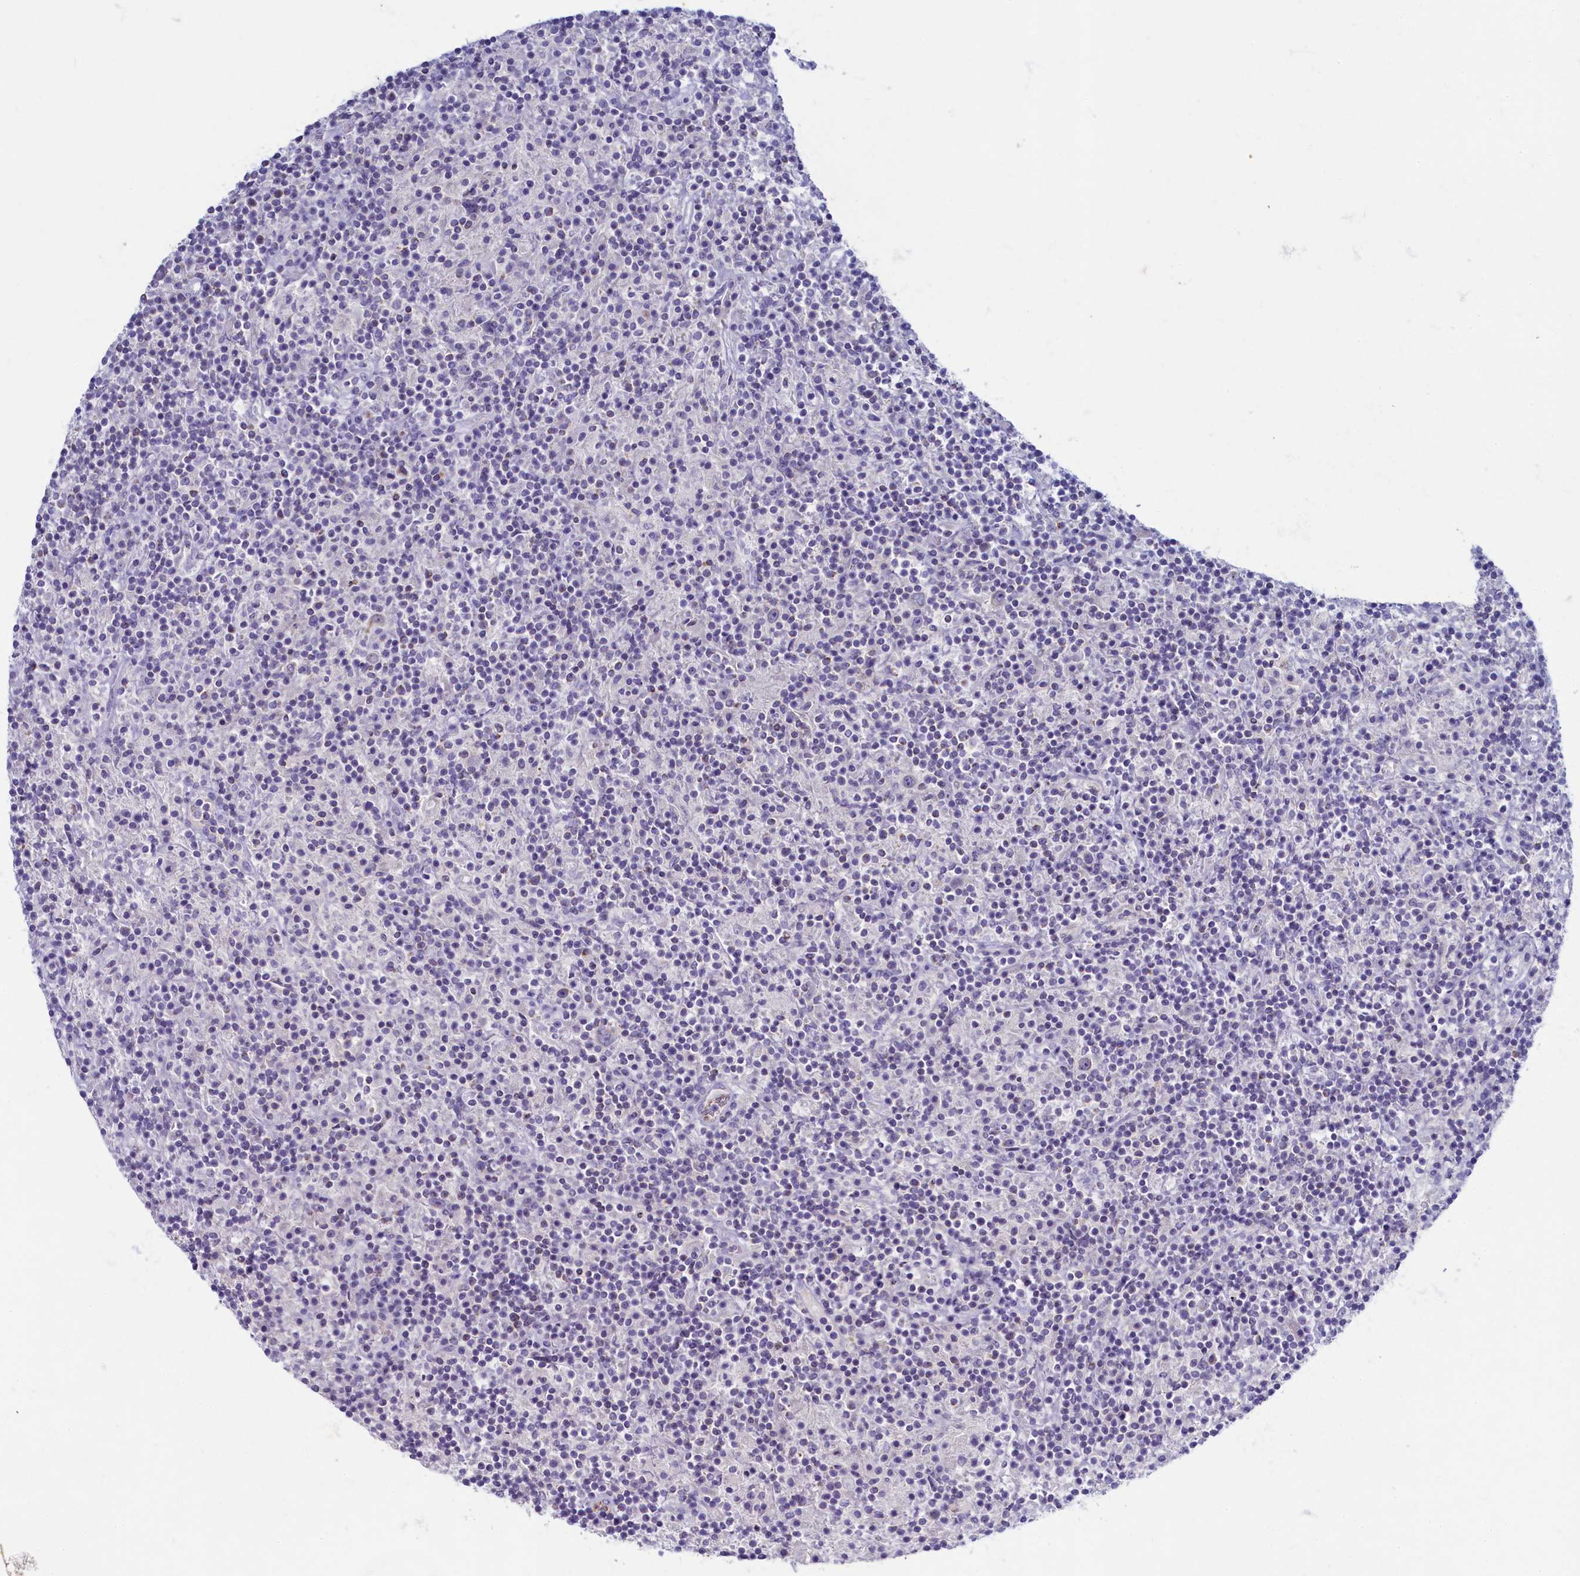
{"staining": {"intensity": "negative", "quantity": "none", "location": "none"}, "tissue": "lymphoma", "cell_type": "Tumor cells", "image_type": "cancer", "snomed": [{"axis": "morphology", "description": "Hodgkin's disease, NOS"}, {"axis": "topography", "description": "Lymph node"}], "caption": "Immunohistochemistry (IHC) histopathology image of neoplastic tissue: human lymphoma stained with DAB (3,3'-diaminobenzidine) reveals no significant protein positivity in tumor cells.", "gene": "OCIAD2", "patient": {"sex": "male", "age": 70}}